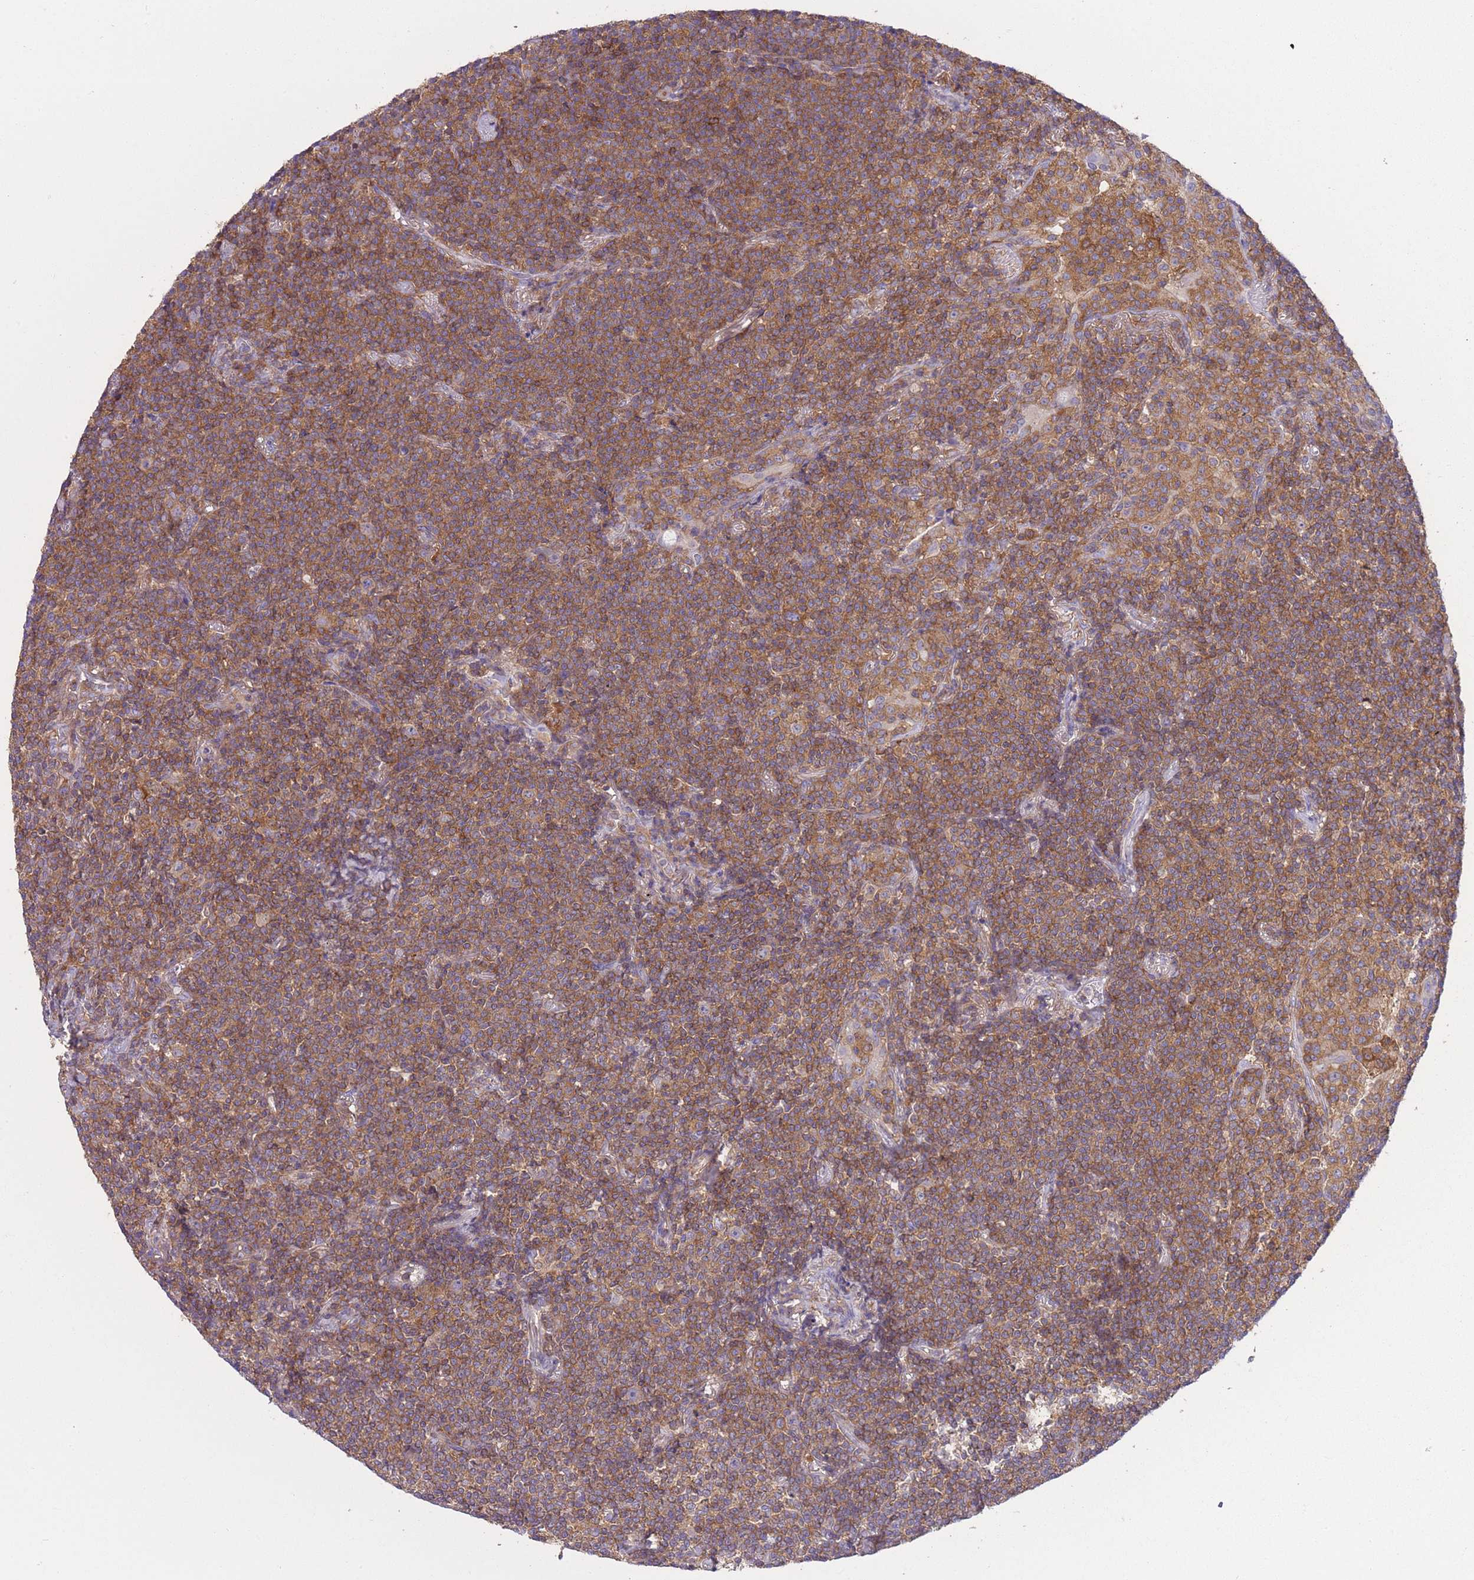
{"staining": {"intensity": "moderate", "quantity": ">75%", "location": "cytoplasmic/membranous"}, "tissue": "lymphoma", "cell_type": "Tumor cells", "image_type": "cancer", "snomed": [{"axis": "morphology", "description": "Malignant lymphoma, non-Hodgkin's type, Low grade"}, {"axis": "topography", "description": "Lung"}], "caption": "Protein expression by IHC displays moderate cytoplasmic/membranous expression in about >75% of tumor cells in malignant lymphoma, non-Hodgkin's type (low-grade).", "gene": "PRKAR1A", "patient": {"sex": "female", "age": 71}}